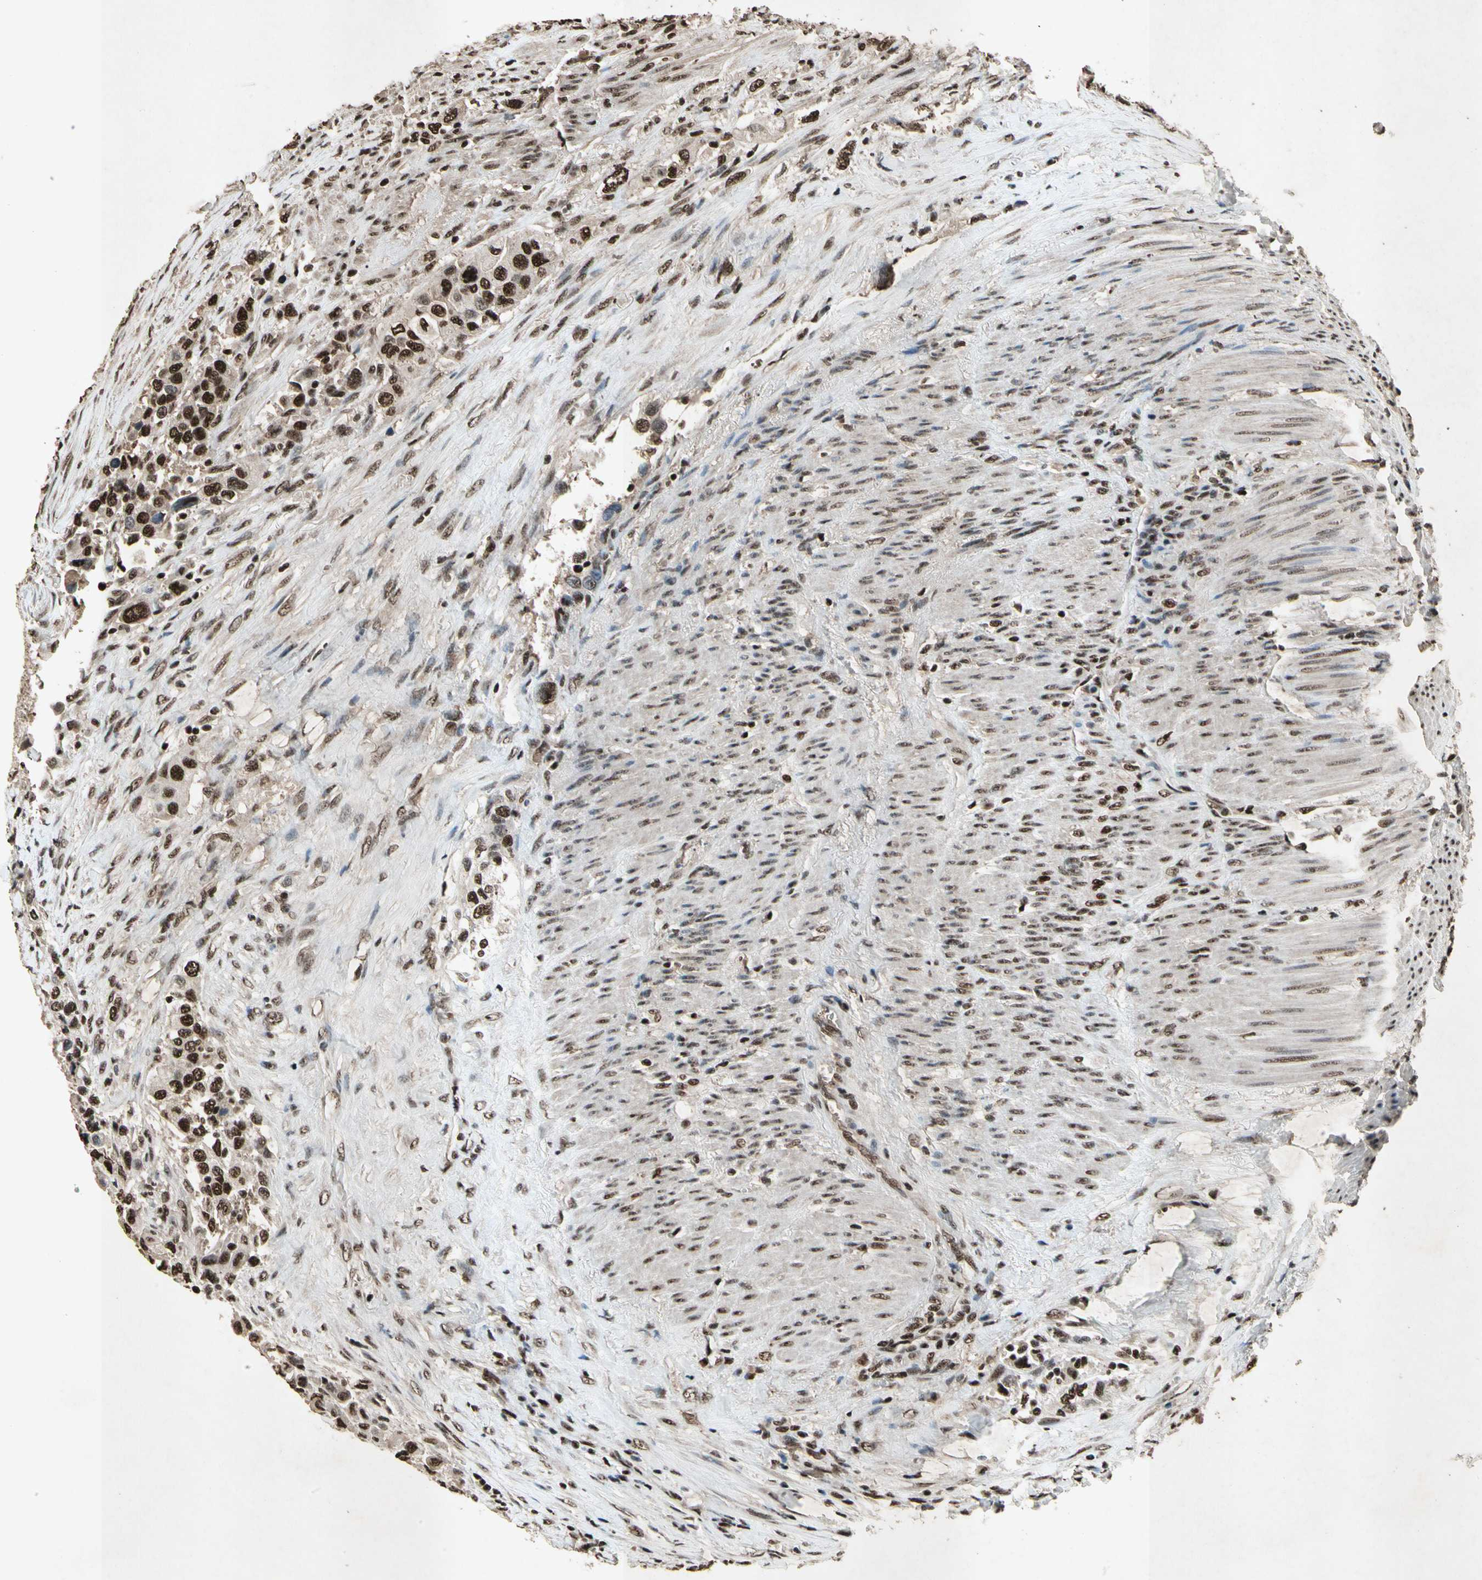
{"staining": {"intensity": "strong", "quantity": ">75%", "location": "nuclear"}, "tissue": "urothelial cancer", "cell_type": "Tumor cells", "image_type": "cancer", "snomed": [{"axis": "morphology", "description": "Urothelial carcinoma, High grade"}, {"axis": "topography", "description": "Urinary bladder"}], "caption": "Immunohistochemistry (IHC) histopathology image of neoplastic tissue: urothelial carcinoma (high-grade) stained using immunohistochemistry (IHC) displays high levels of strong protein expression localized specifically in the nuclear of tumor cells, appearing as a nuclear brown color.", "gene": "TBX2", "patient": {"sex": "female", "age": 80}}